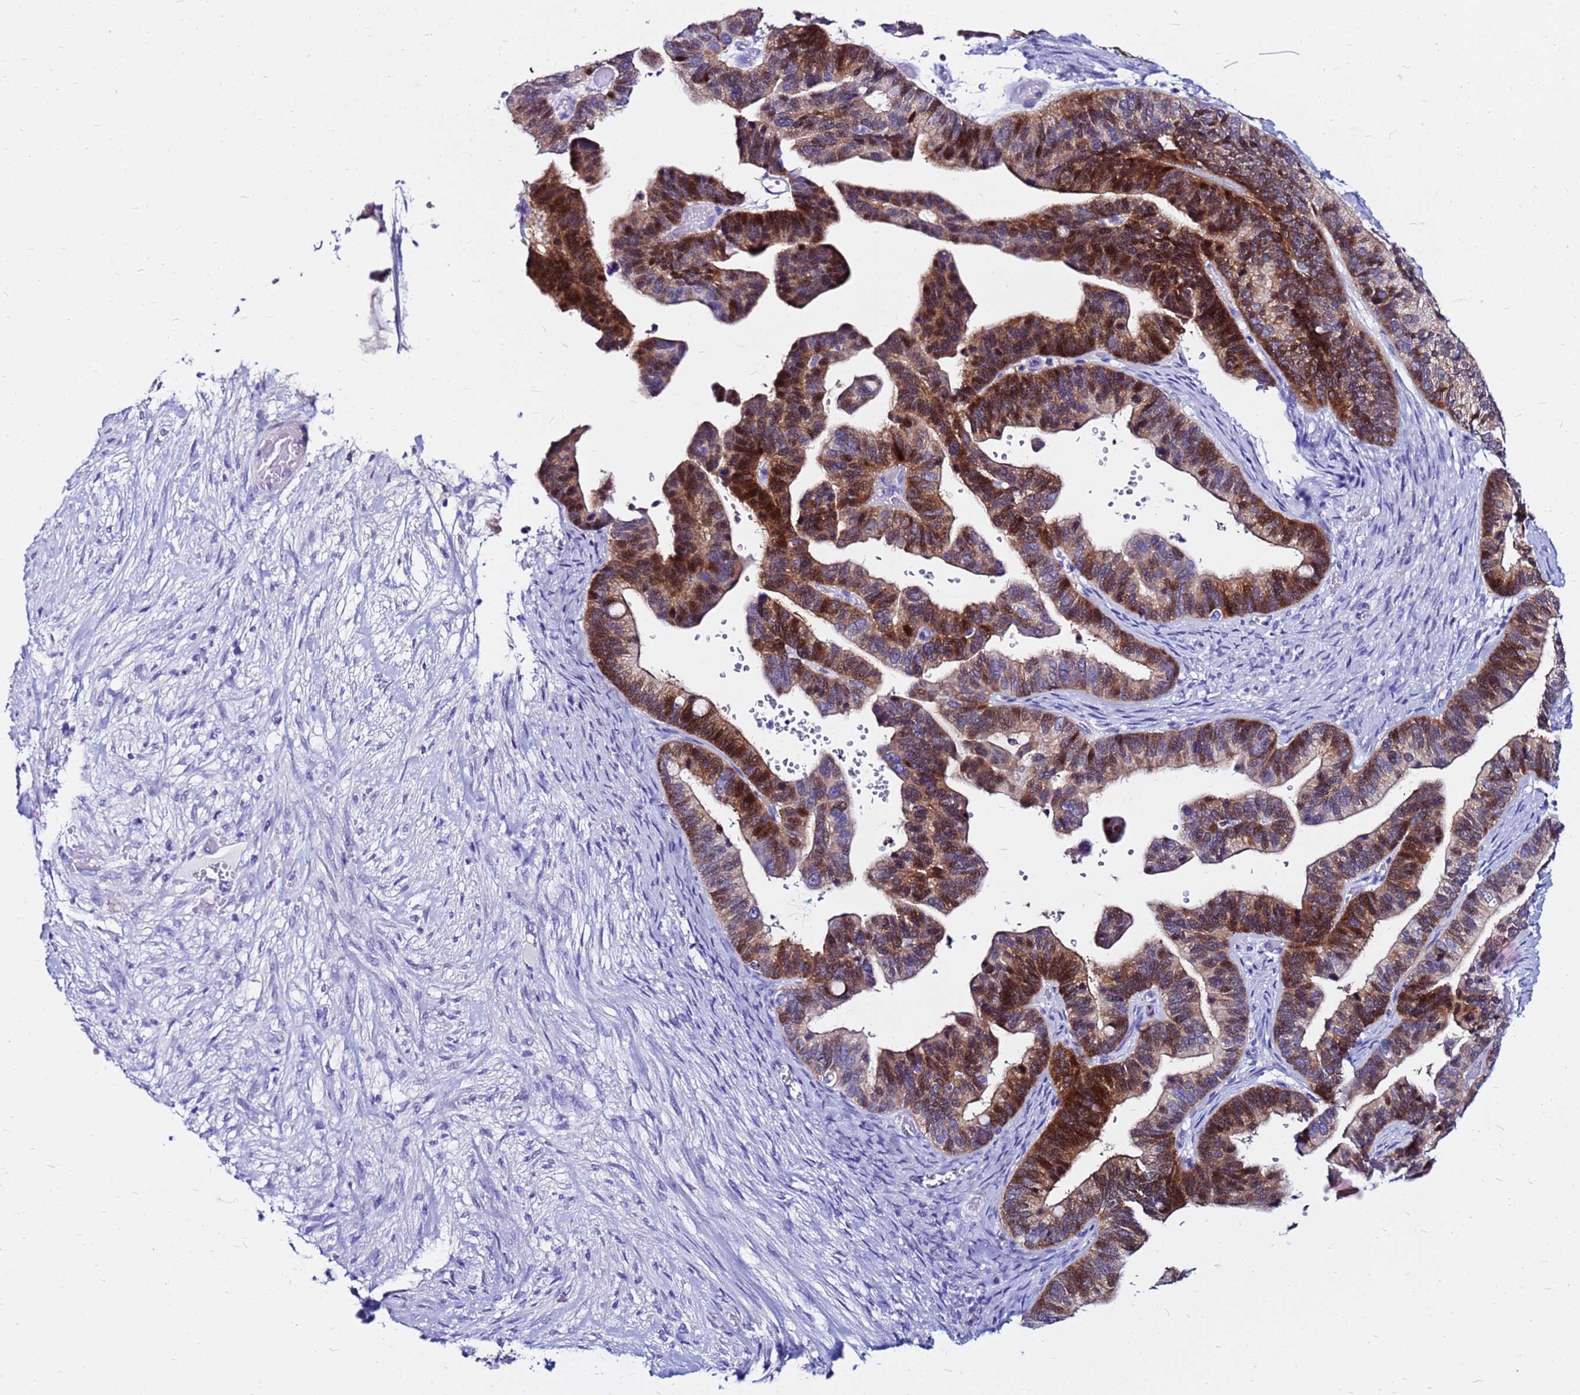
{"staining": {"intensity": "strong", "quantity": "25%-75%", "location": "cytoplasmic/membranous,nuclear"}, "tissue": "ovarian cancer", "cell_type": "Tumor cells", "image_type": "cancer", "snomed": [{"axis": "morphology", "description": "Cystadenocarcinoma, serous, NOS"}, {"axis": "topography", "description": "Ovary"}], "caption": "Brown immunohistochemical staining in human ovarian cancer (serous cystadenocarcinoma) exhibits strong cytoplasmic/membranous and nuclear positivity in about 25%-75% of tumor cells. The staining was performed using DAB (3,3'-diaminobenzidine) to visualize the protein expression in brown, while the nuclei were stained in blue with hematoxylin (Magnification: 20x).", "gene": "PPP1R14C", "patient": {"sex": "female", "age": 56}}